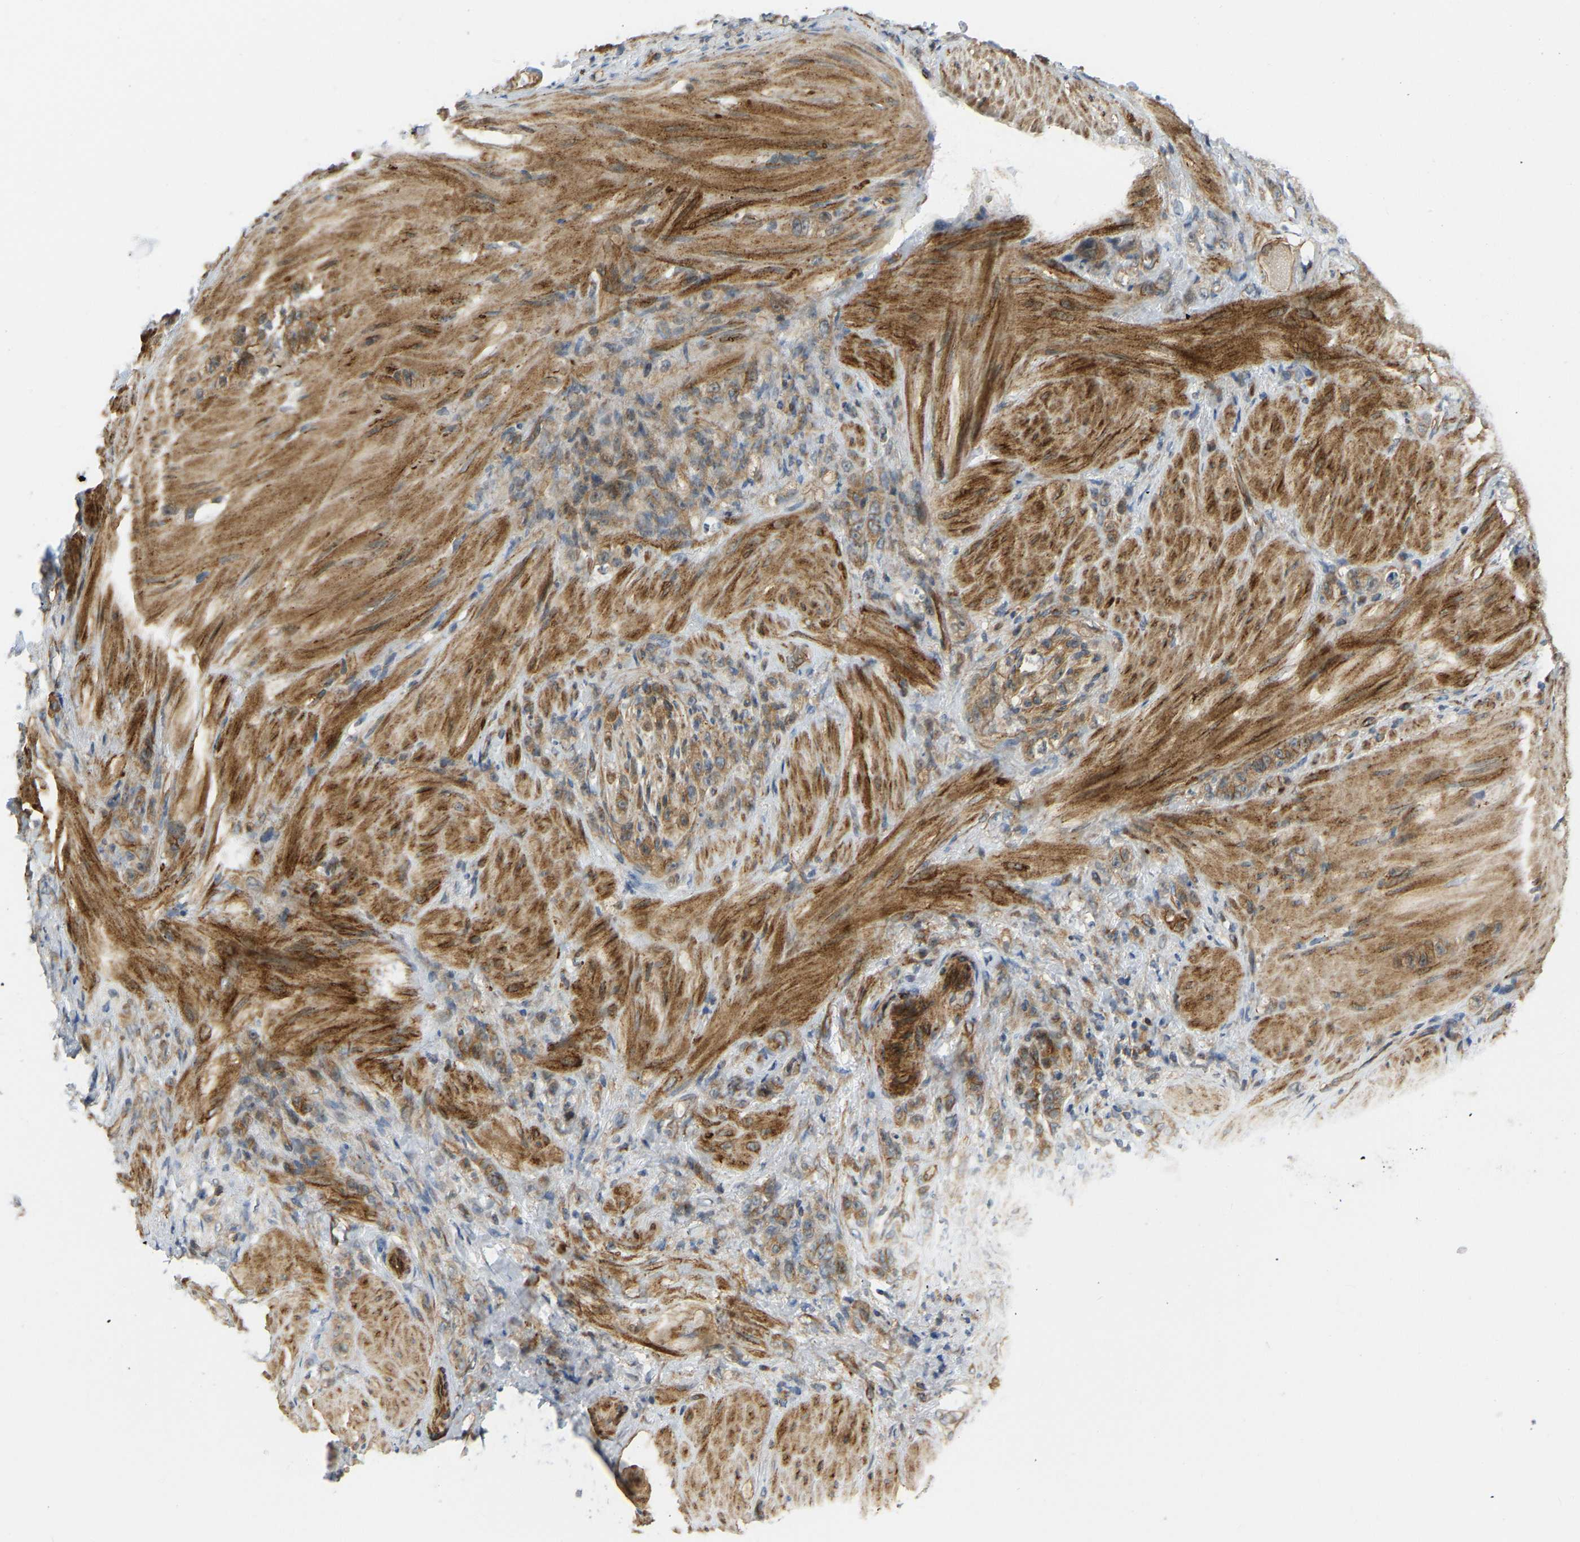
{"staining": {"intensity": "moderate", "quantity": ">75%", "location": "cytoplasmic/membranous"}, "tissue": "stomach cancer", "cell_type": "Tumor cells", "image_type": "cancer", "snomed": [{"axis": "morphology", "description": "Normal tissue, NOS"}, {"axis": "morphology", "description": "Adenocarcinoma, NOS"}, {"axis": "topography", "description": "Stomach"}], "caption": "An immunohistochemistry (IHC) micrograph of neoplastic tissue is shown. Protein staining in brown highlights moderate cytoplasmic/membranous positivity in stomach adenocarcinoma within tumor cells.", "gene": "KIAA1671", "patient": {"sex": "male", "age": 82}}